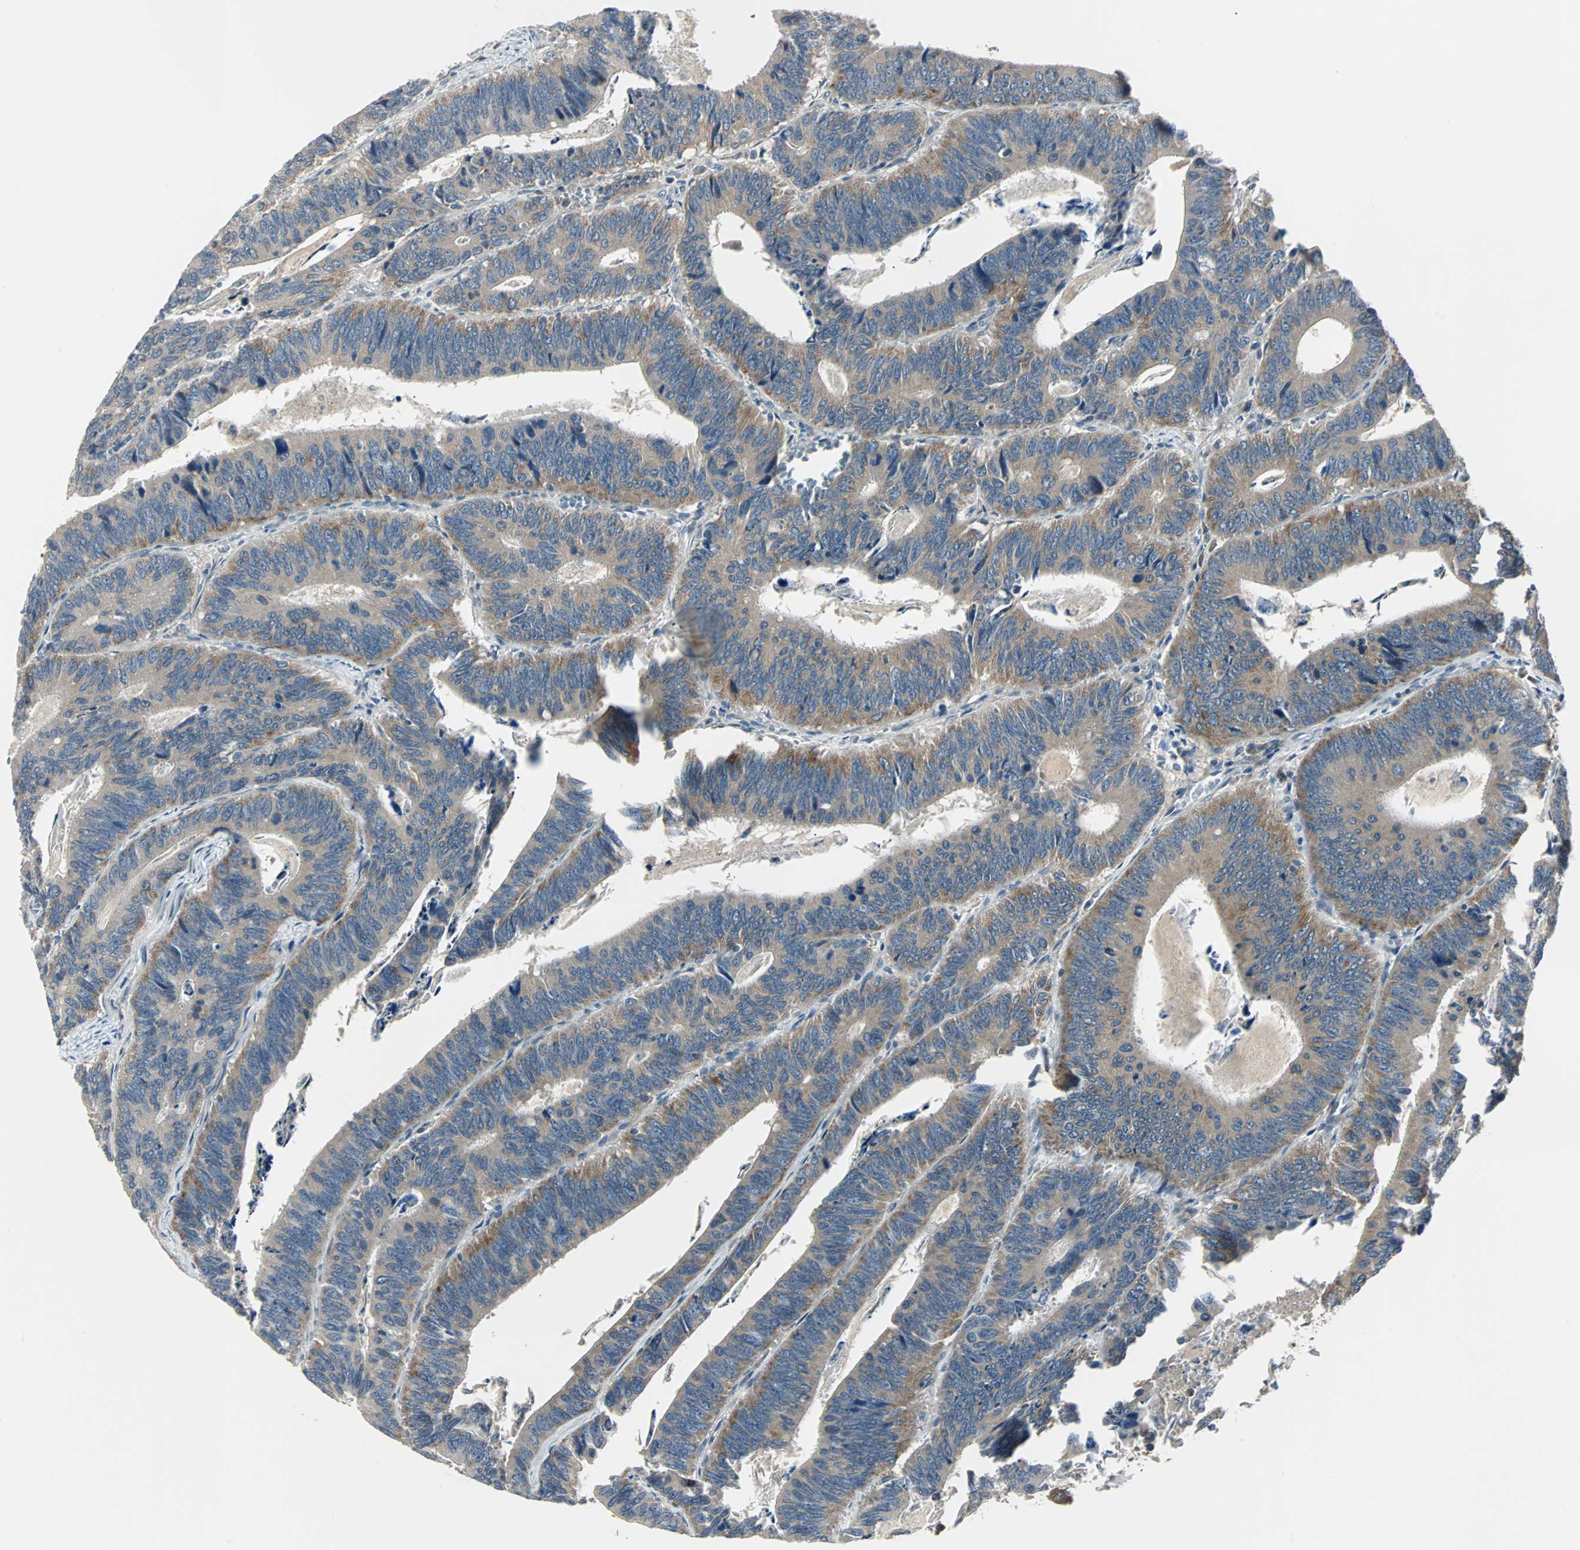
{"staining": {"intensity": "weak", "quantity": ">75%", "location": "cytoplasmic/membranous"}, "tissue": "colorectal cancer", "cell_type": "Tumor cells", "image_type": "cancer", "snomed": [{"axis": "morphology", "description": "Adenocarcinoma, NOS"}, {"axis": "topography", "description": "Colon"}], "caption": "DAB (3,3'-diaminobenzidine) immunohistochemical staining of human colorectal cancer exhibits weak cytoplasmic/membranous protein positivity in approximately >75% of tumor cells.", "gene": "ARF1", "patient": {"sex": "male", "age": 72}}